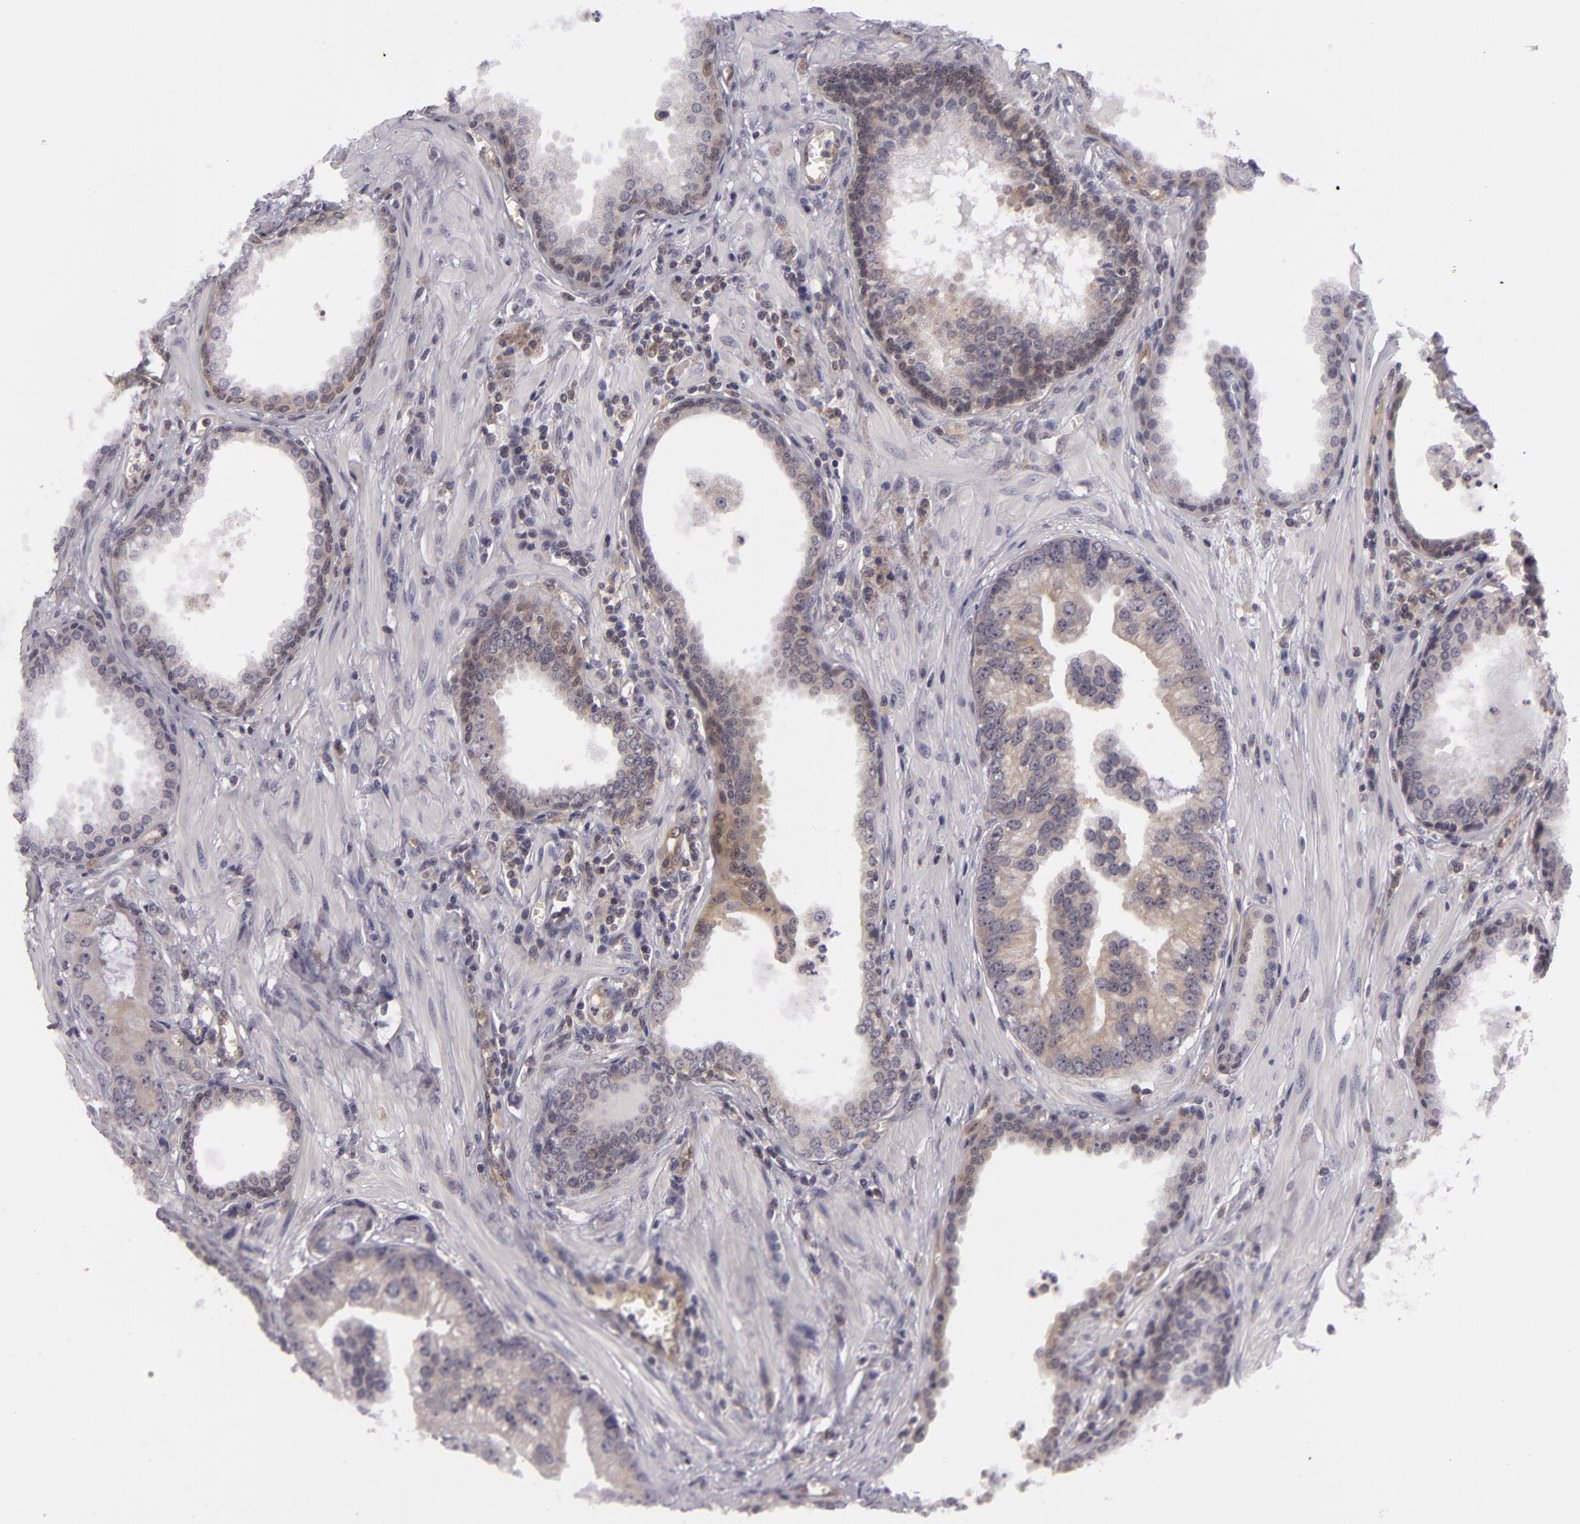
{"staining": {"intensity": "weak", "quantity": "25%-75%", "location": "cytoplasmic/membranous"}, "tissue": "prostate cancer", "cell_type": "Tumor cells", "image_type": "cancer", "snomed": [{"axis": "morphology", "description": "Adenocarcinoma, Low grade"}, {"axis": "topography", "description": "Prostate"}], "caption": "Immunohistochemical staining of prostate cancer shows low levels of weak cytoplasmic/membranous expression in approximately 25%-75% of tumor cells.", "gene": "BCL10", "patient": {"sex": "male", "age": 65}}